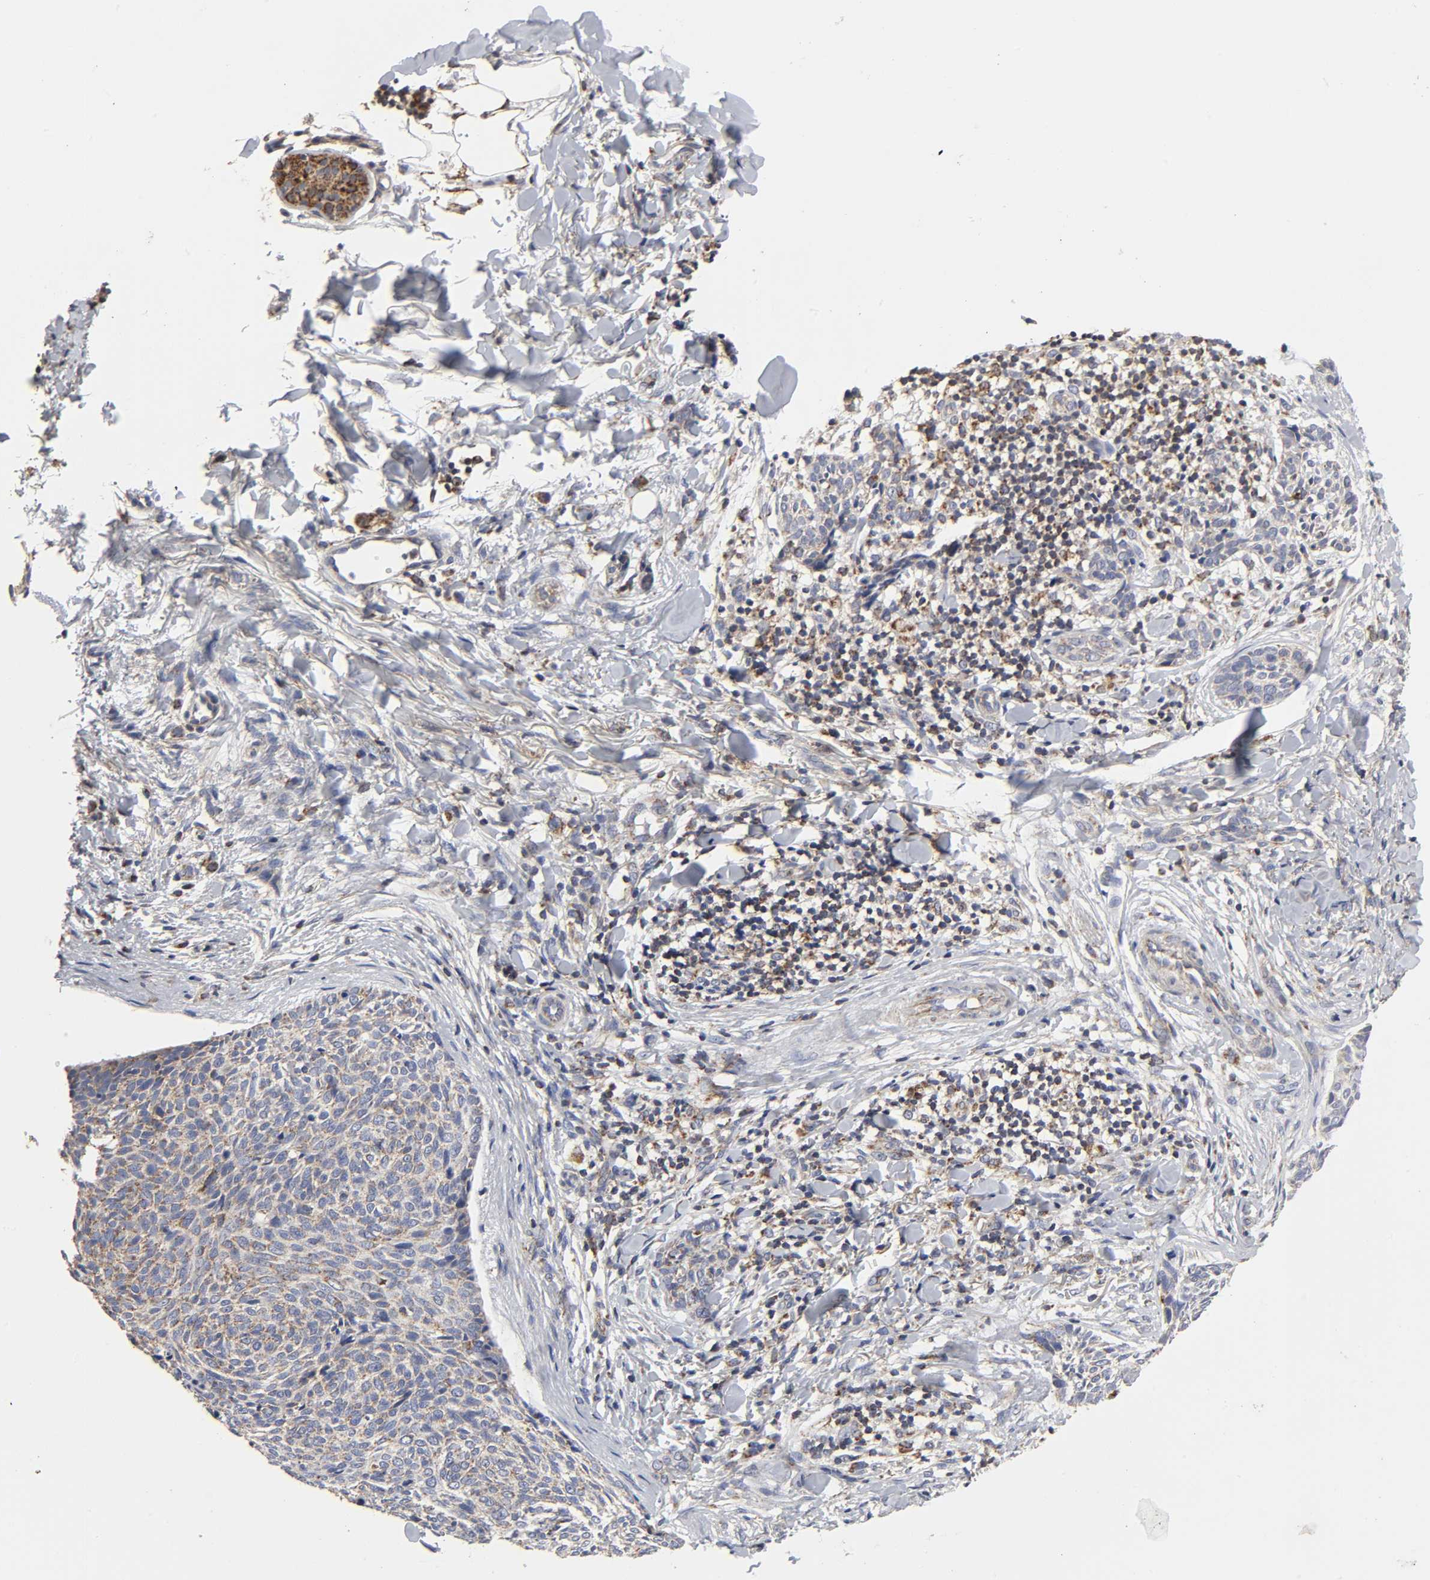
{"staining": {"intensity": "weak", "quantity": ">75%", "location": "cytoplasmic/membranous"}, "tissue": "skin cancer", "cell_type": "Tumor cells", "image_type": "cancer", "snomed": [{"axis": "morphology", "description": "Normal tissue, NOS"}, {"axis": "morphology", "description": "Basal cell carcinoma"}, {"axis": "topography", "description": "Skin"}], "caption": "High-power microscopy captured an immunohistochemistry micrograph of basal cell carcinoma (skin), revealing weak cytoplasmic/membranous positivity in about >75% of tumor cells.", "gene": "COX6B1", "patient": {"sex": "female", "age": 57}}